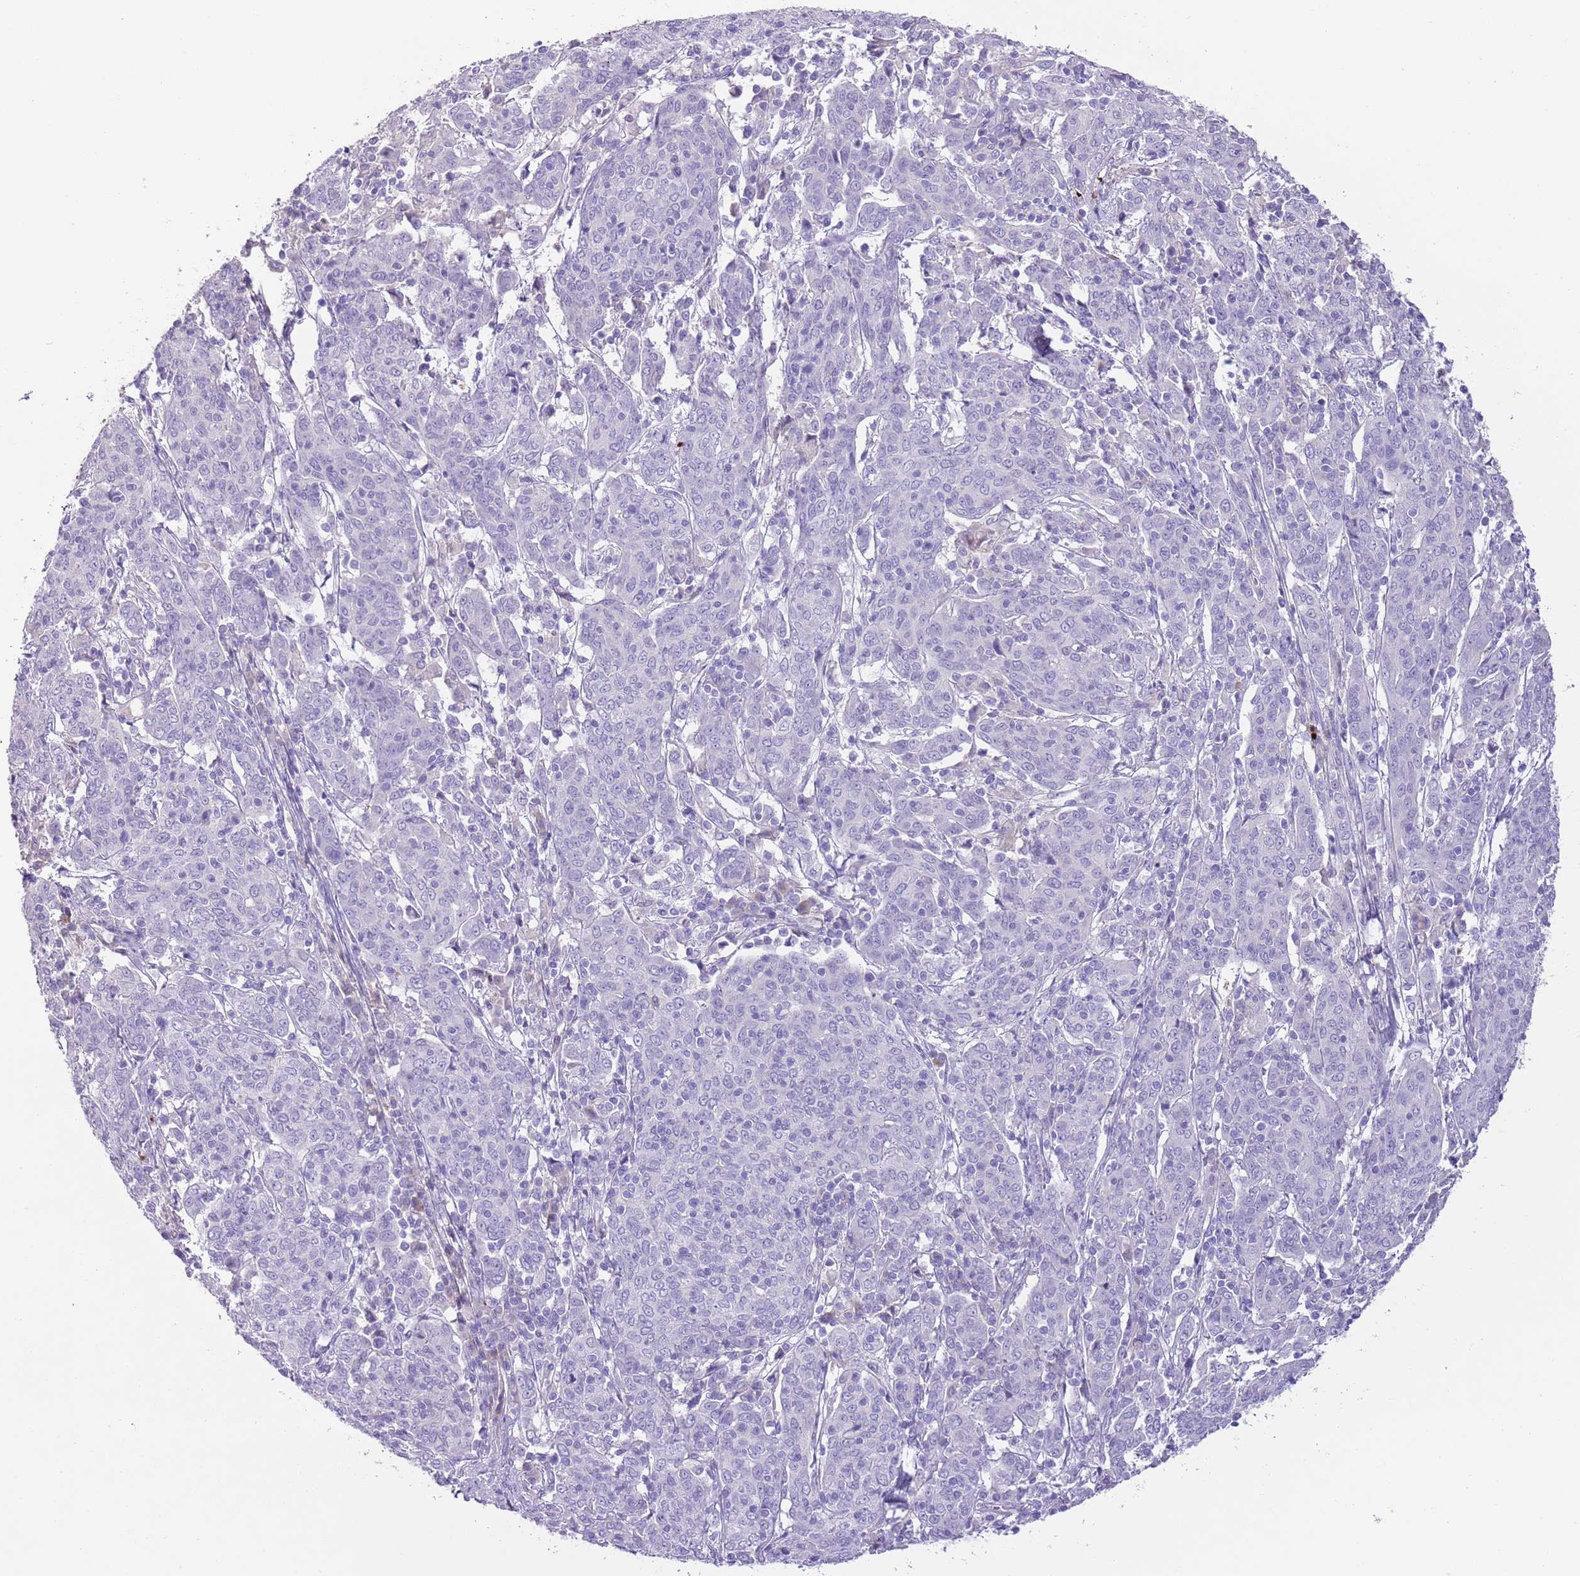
{"staining": {"intensity": "negative", "quantity": "none", "location": "none"}, "tissue": "cervical cancer", "cell_type": "Tumor cells", "image_type": "cancer", "snomed": [{"axis": "morphology", "description": "Squamous cell carcinoma, NOS"}, {"axis": "topography", "description": "Cervix"}], "caption": "High power microscopy micrograph of an immunohistochemistry (IHC) image of cervical cancer, revealing no significant staining in tumor cells. (Brightfield microscopy of DAB (3,3'-diaminobenzidine) immunohistochemistry (IHC) at high magnification).", "gene": "CLEC2A", "patient": {"sex": "female", "age": 67}}